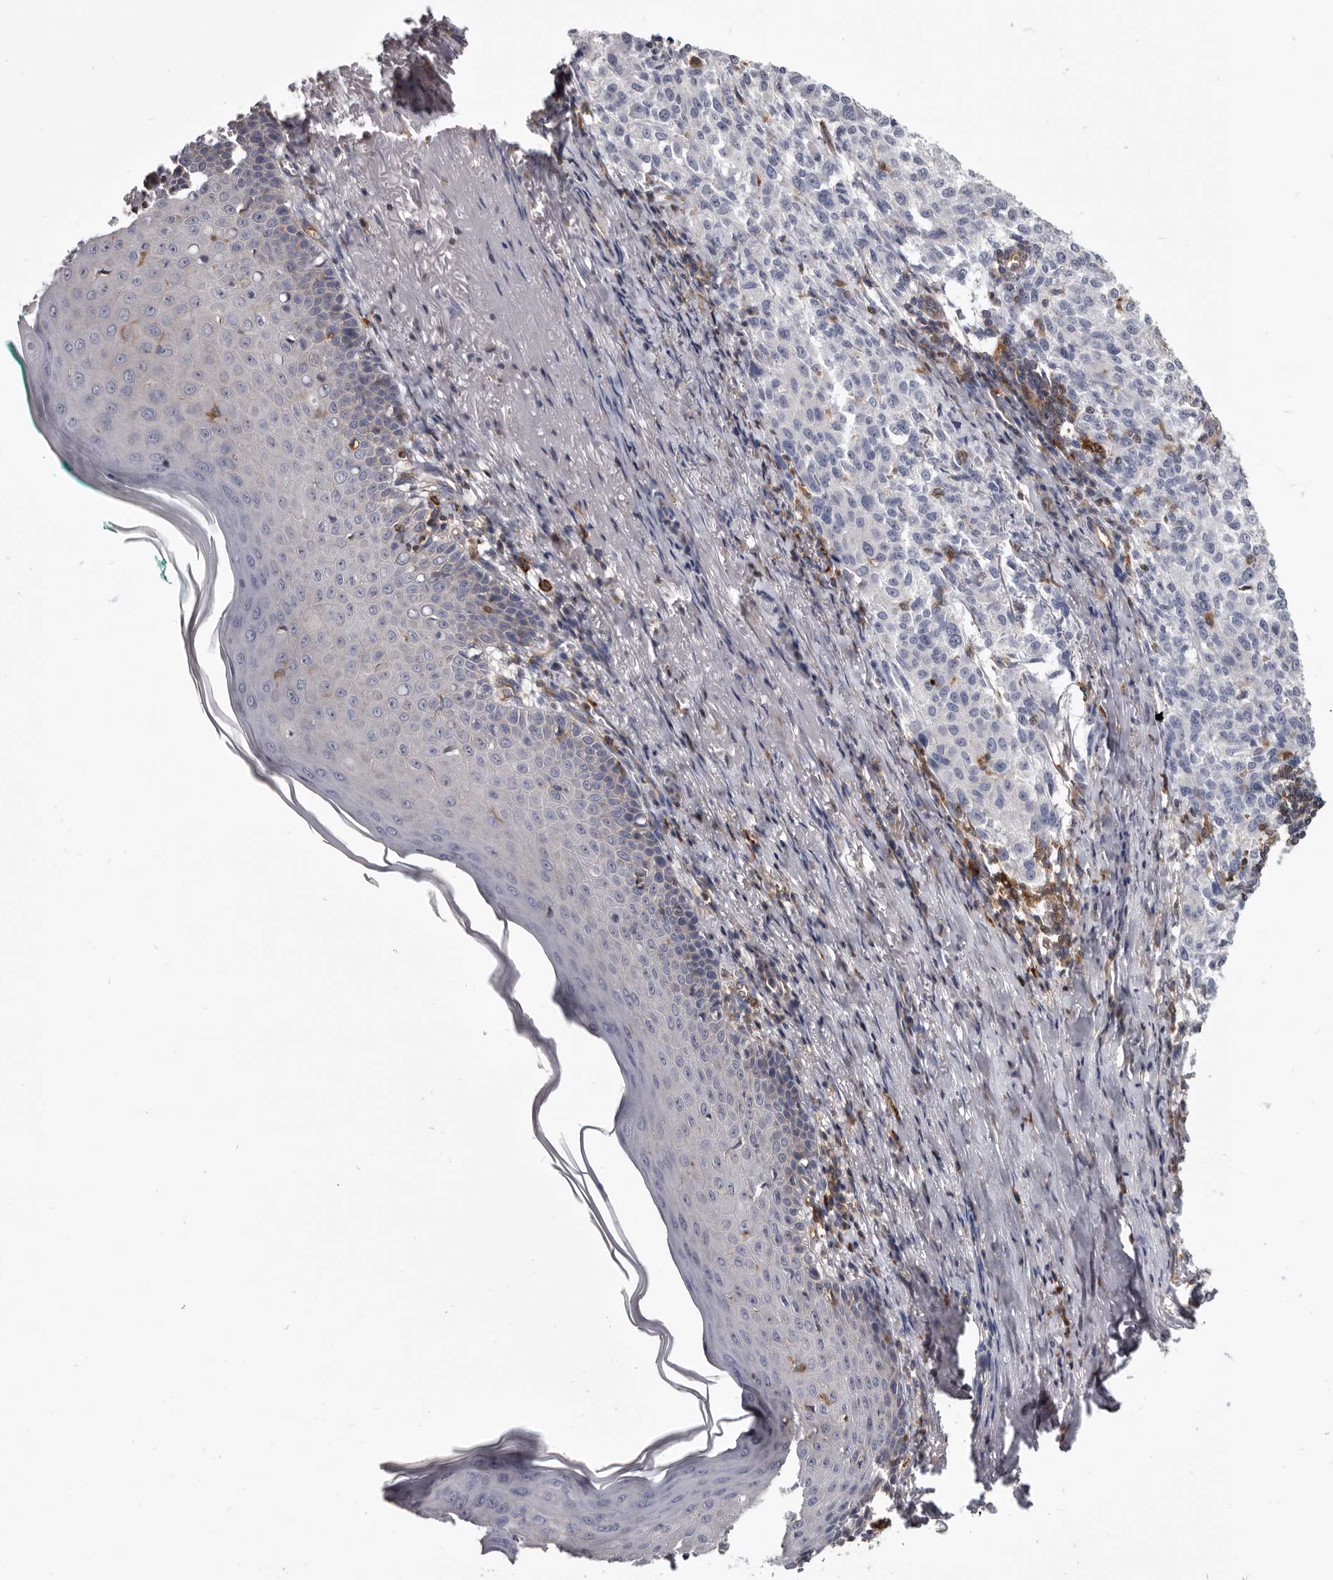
{"staining": {"intensity": "negative", "quantity": "none", "location": "none"}, "tissue": "melanoma", "cell_type": "Tumor cells", "image_type": "cancer", "snomed": [{"axis": "morphology", "description": "Necrosis, NOS"}, {"axis": "morphology", "description": "Malignant melanoma, NOS"}, {"axis": "topography", "description": "Skin"}], "caption": "Micrograph shows no significant protein positivity in tumor cells of malignant melanoma.", "gene": "CBL", "patient": {"sex": "female", "age": 87}}